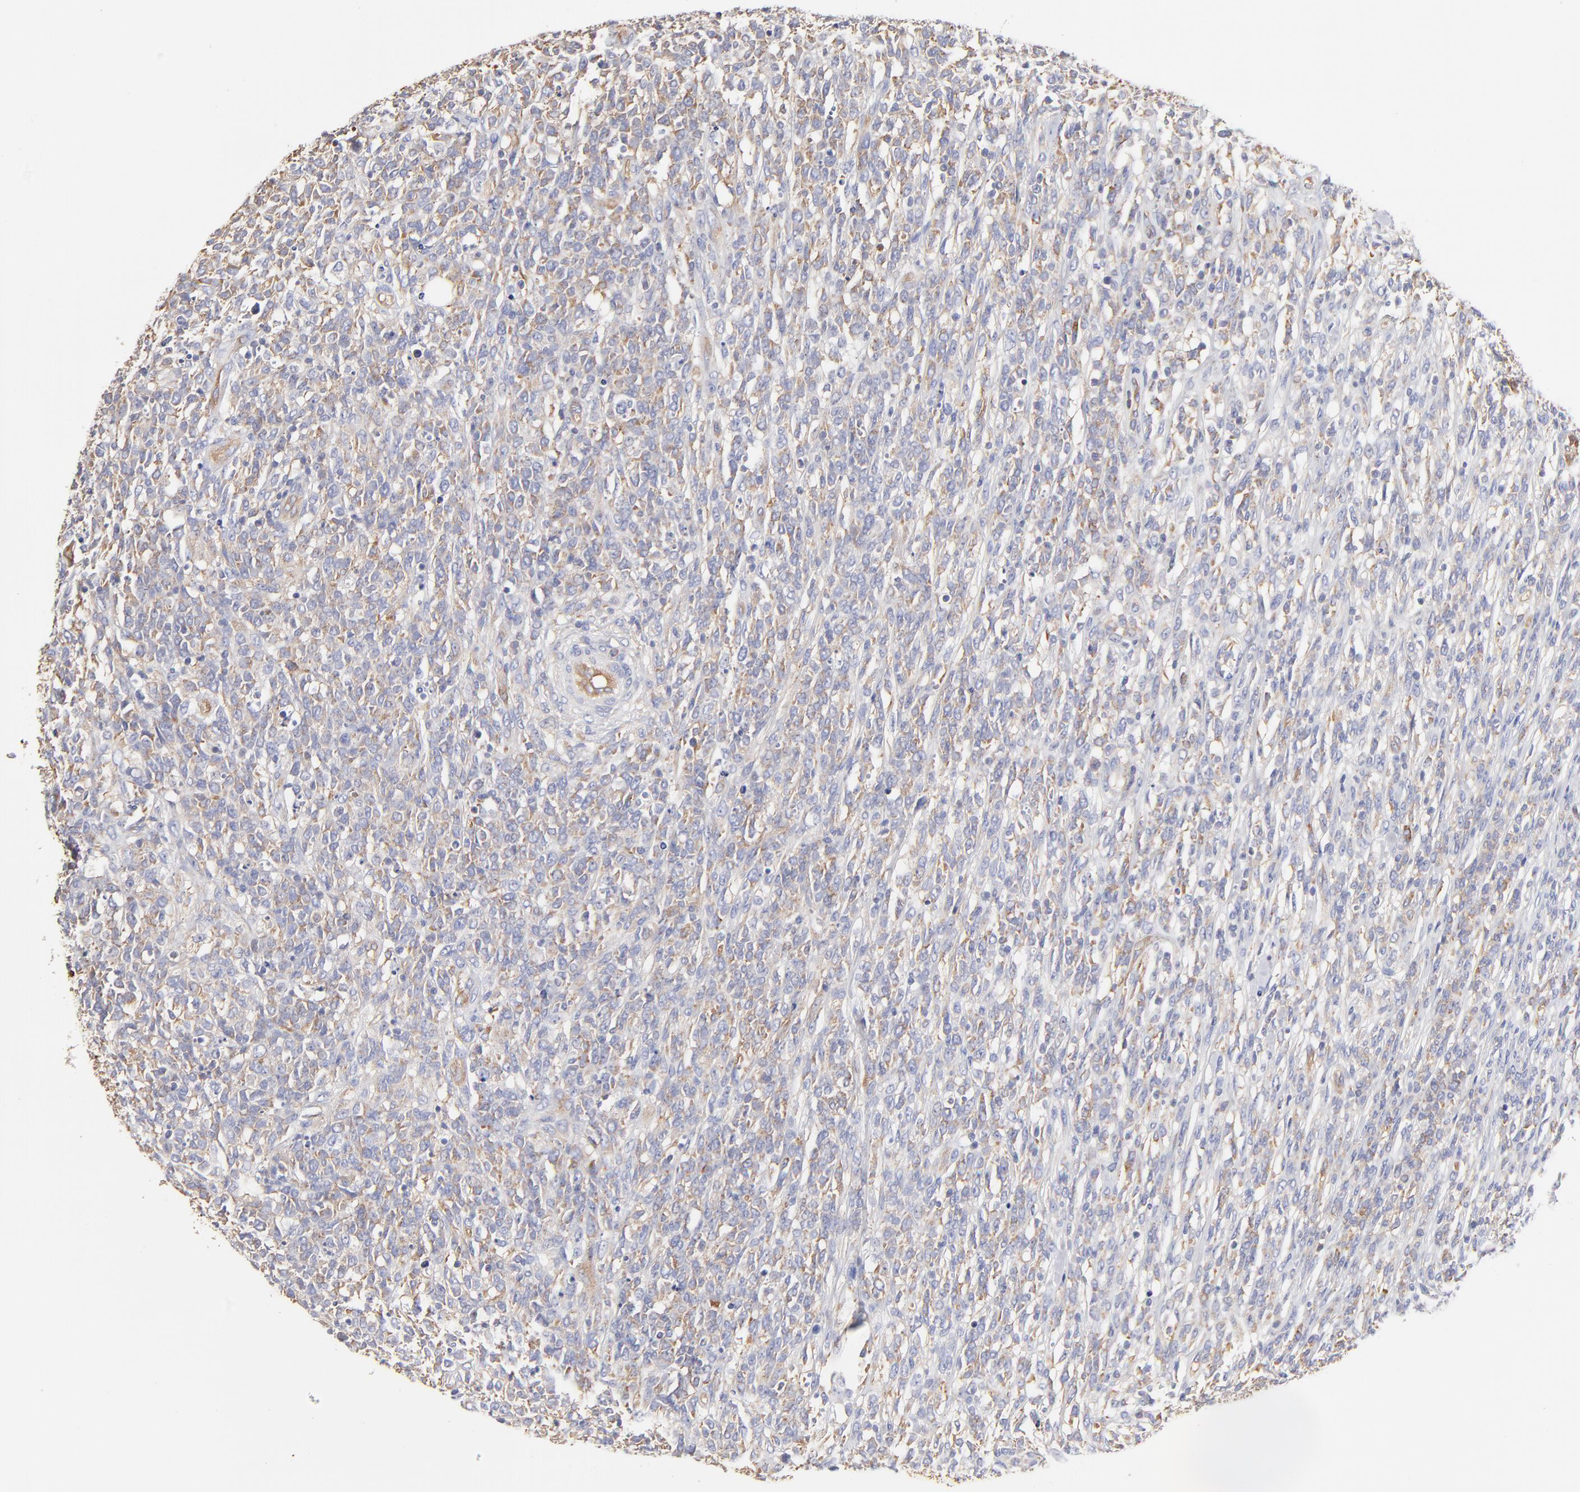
{"staining": {"intensity": "moderate", "quantity": ">75%", "location": "cytoplasmic/membranous"}, "tissue": "lymphoma", "cell_type": "Tumor cells", "image_type": "cancer", "snomed": [{"axis": "morphology", "description": "Malignant lymphoma, non-Hodgkin's type, High grade"}, {"axis": "topography", "description": "Lymph node"}], "caption": "DAB (3,3'-diaminobenzidine) immunohistochemical staining of high-grade malignant lymphoma, non-Hodgkin's type shows moderate cytoplasmic/membranous protein staining in approximately >75% of tumor cells.", "gene": "CD2AP", "patient": {"sex": "female", "age": 73}}